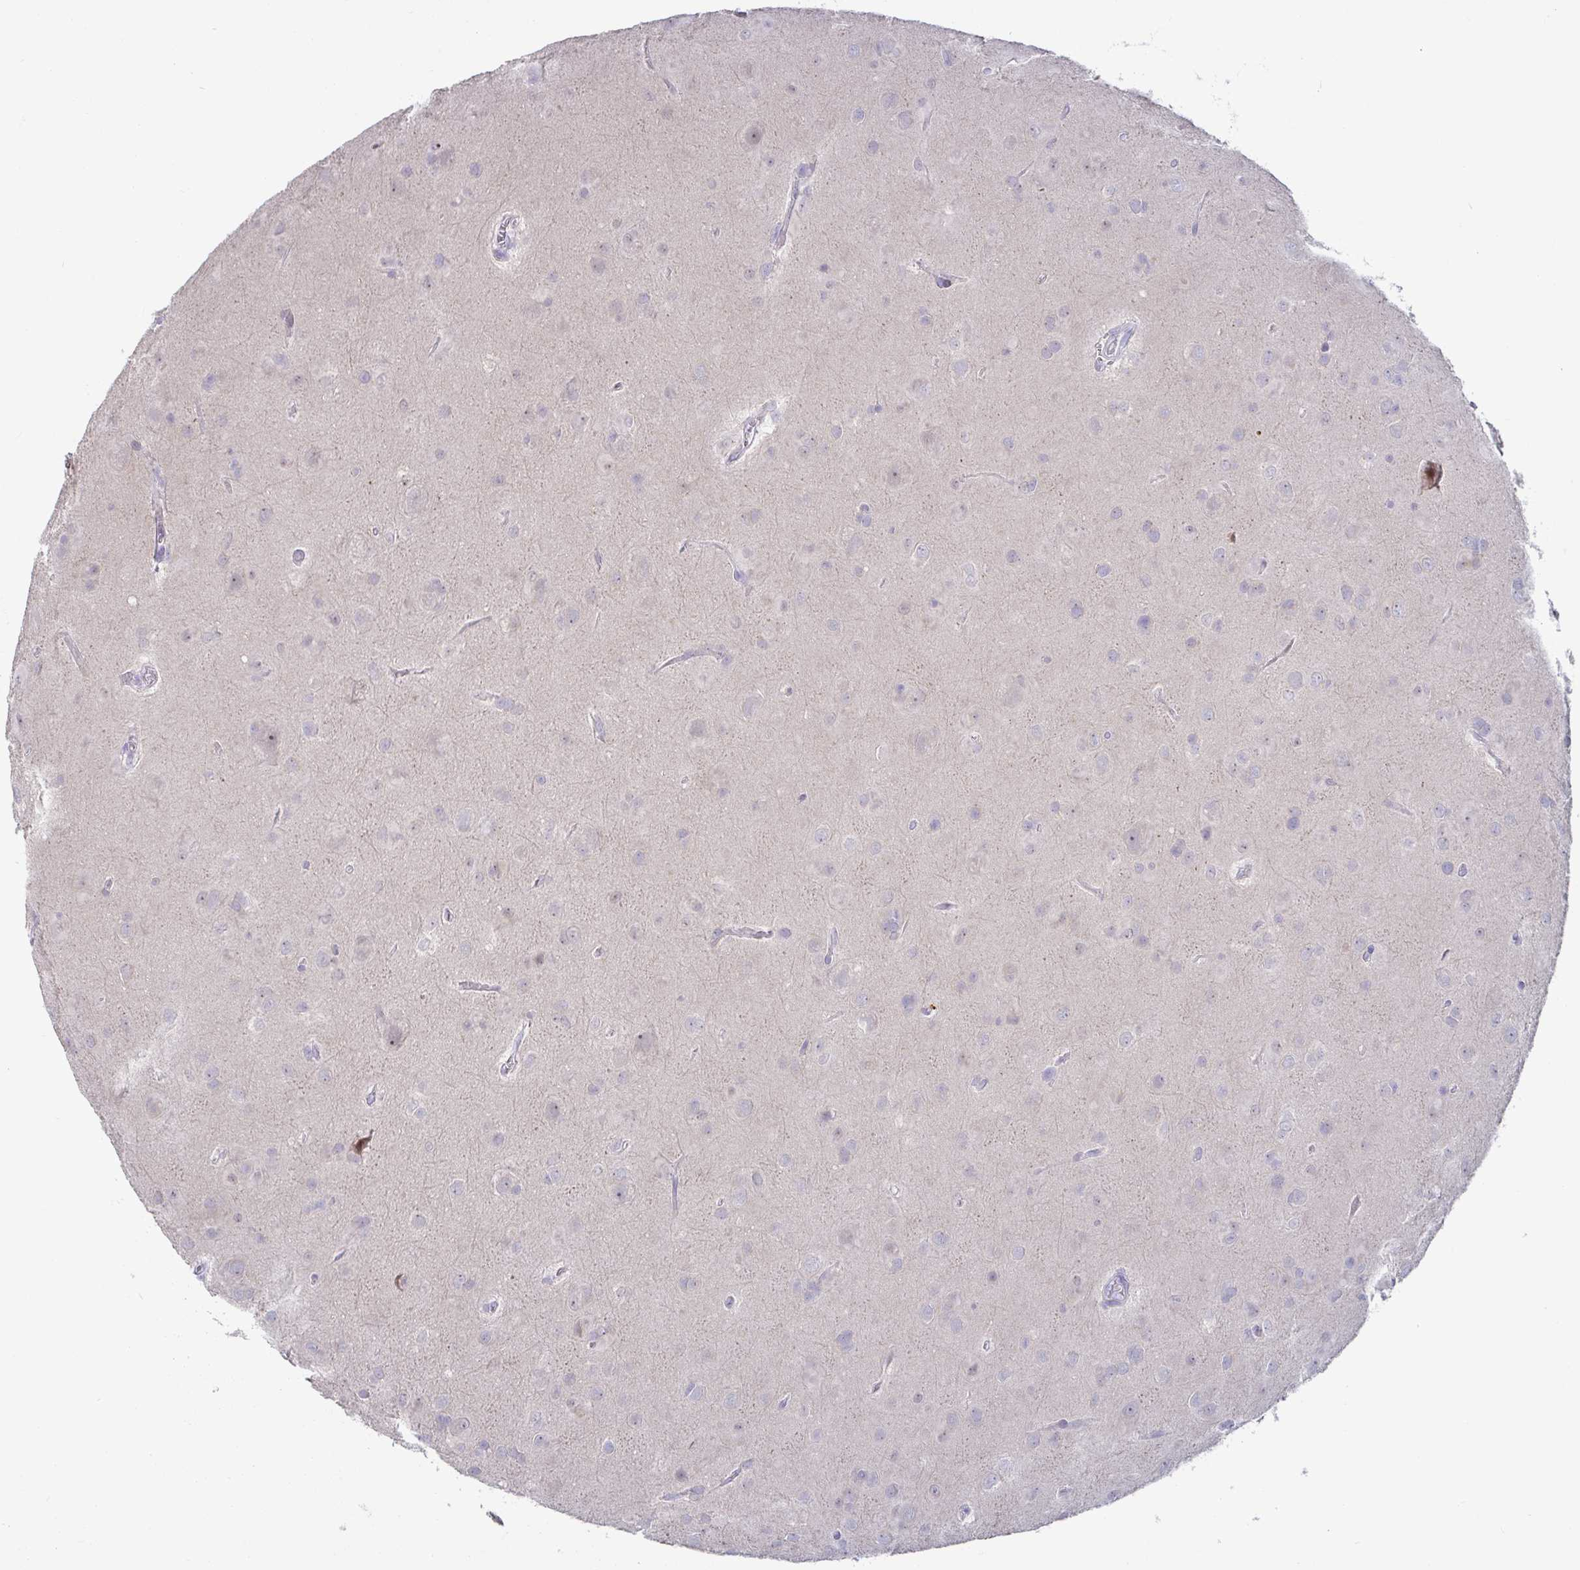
{"staining": {"intensity": "negative", "quantity": "none", "location": "none"}, "tissue": "glioma", "cell_type": "Tumor cells", "image_type": "cancer", "snomed": [{"axis": "morphology", "description": "Glioma, malignant, Low grade"}, {"axis": "topography", "description": "Brain"}], "caption": "The photomicrograph shows no significant expression in tumor cells of glioma. (Stains: DAB (3,3'-diaminobenzidine) immunohistochemistry (IHC) with hematoxylin counter stain, Microscopy: brightfield microscopy at high magnification).", "gene": "GSTM1", "patient": {"sex": "male", "age": 58}}